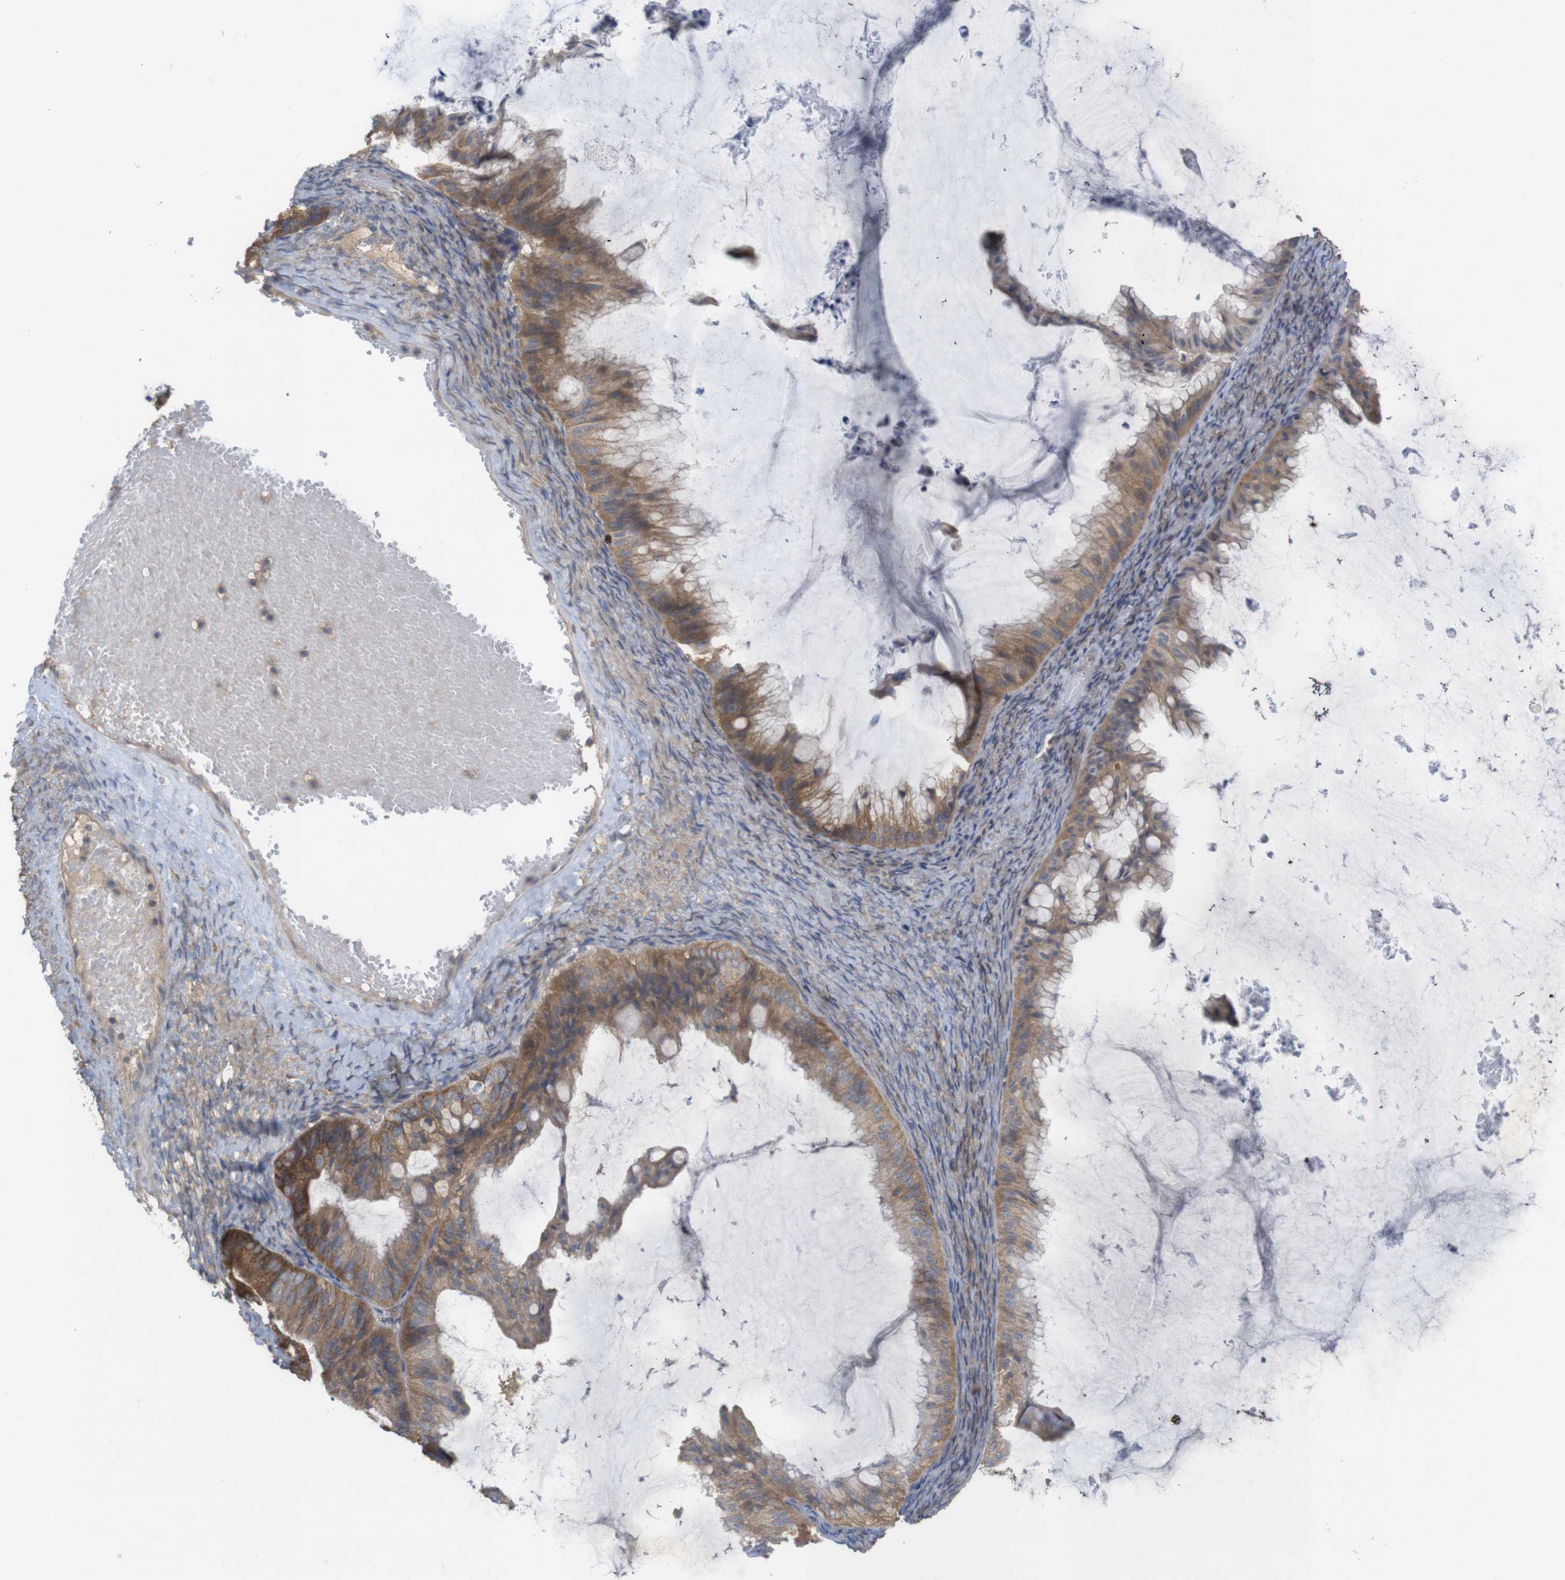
{"staining": {"intensity": "moderate", "quantity": ">75%", "location": "cytoplasmic/membranous"}, "tissue": "ovarian cancer", "cell_type": "Tumor cells", "image_type": "cancer", "snomed": [{"axis": "morphology", "description": "Cystadenocarcinoma, mucinous, NOS"}, {"axis": "topography", "description": "Ovary"}], "caption": "The histopathology image displays immunohistochemical staining of mucinous cystadenocarcinoma (ovarian). There is moderate cytoplasmic/membranous staining is seen in about >75% of tumor cells.", "gene": "KCNS3", "patient": {"sex": "female", "age": 61}}